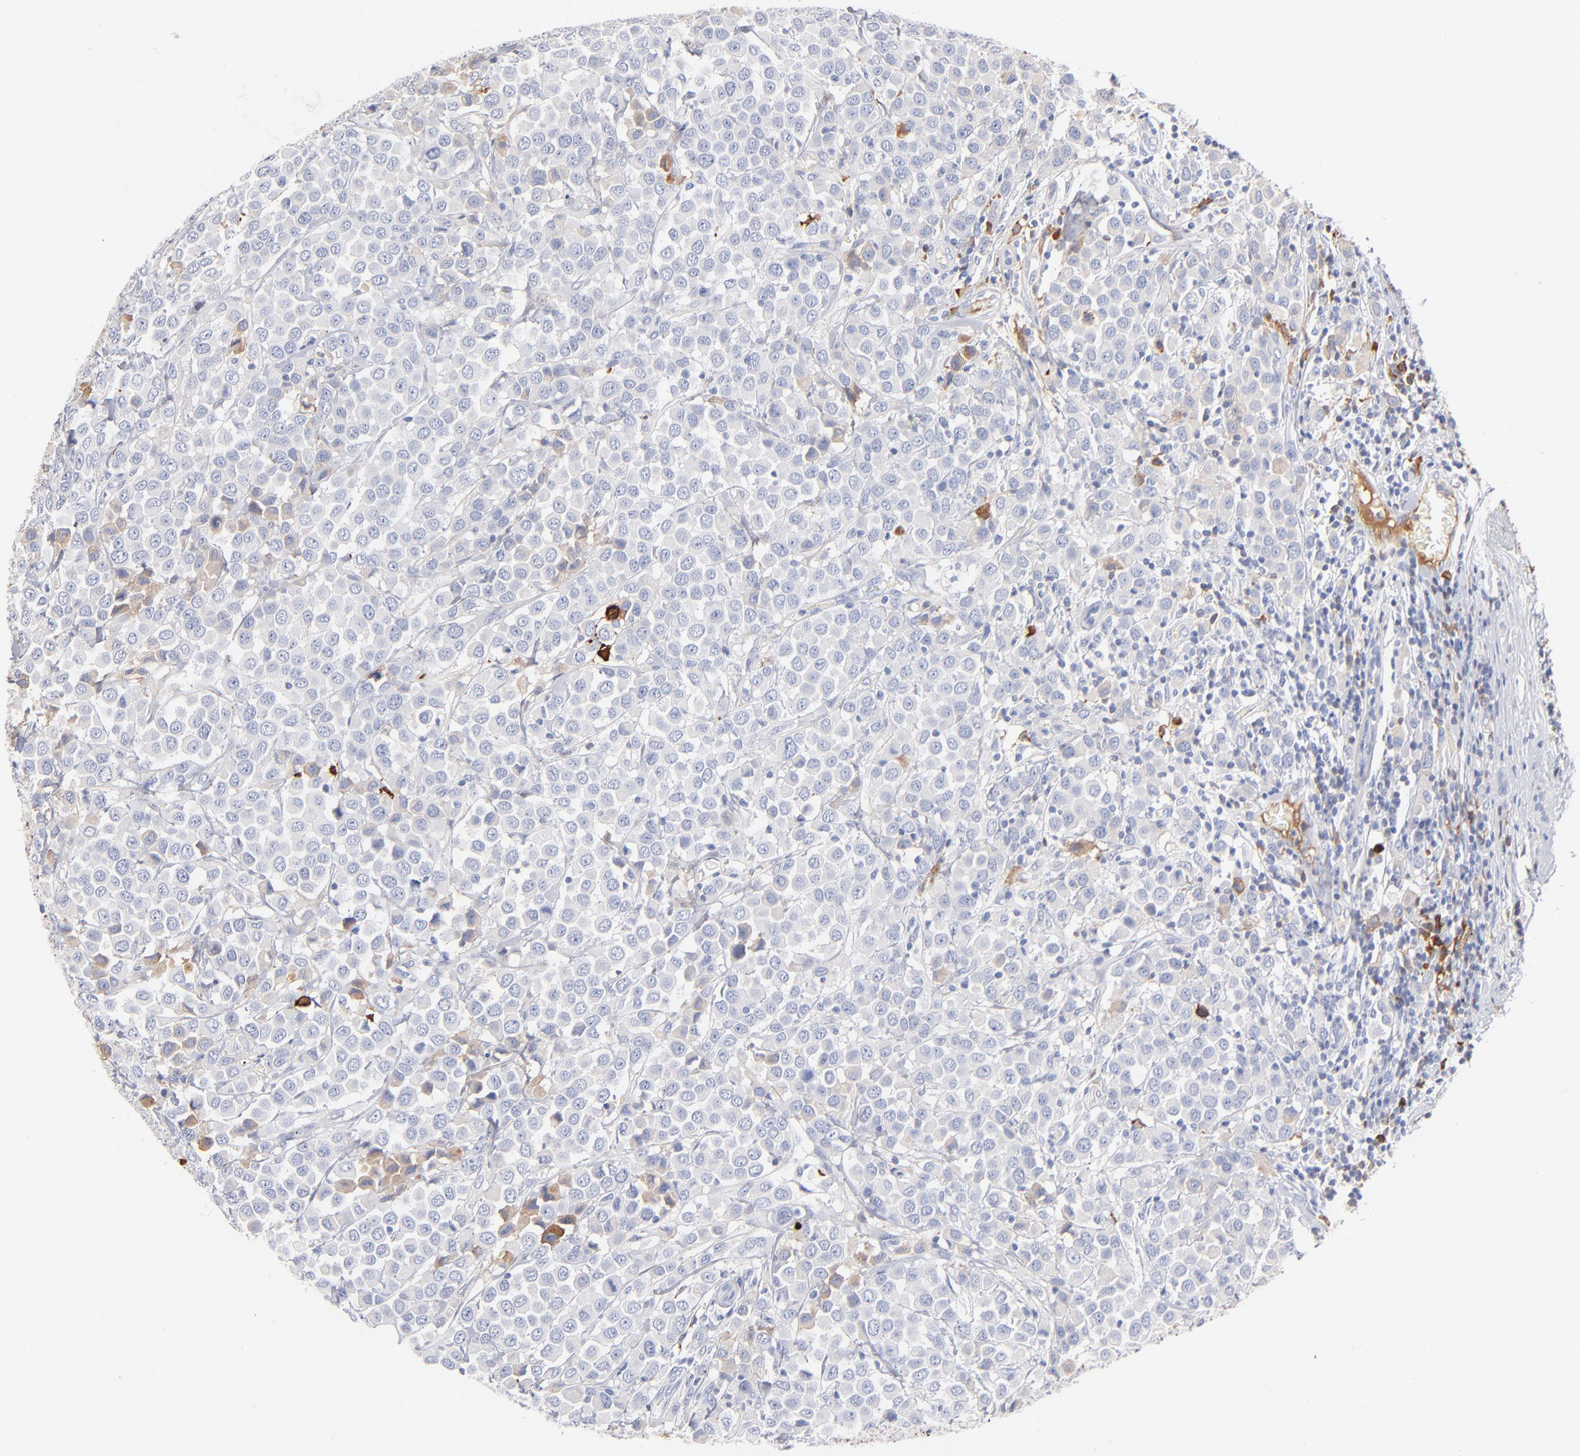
{"staining": {"intensity": "moderate", "quantity": "<25%", "location": "cytoplasmic/membranous"}, "tissue": "breast cancer", "cell_type": "Tumor cells", "image_type": "cancer", "snomed": [{"axis": "morphology", "description": "Duct carcinoma"}, {"axis": "topography", "description": "Breast"}], "caption": "Protein staining of breast cancer (intraductal carcinoma) tissue displays moderate cytoplasmic/membranous staining in about <25% of tumor cells. (brown staining indicates protein expression, while blue staining denotes nuclei).", "gene": "APOH", "patient": {"sex": "female", "age": 61}}